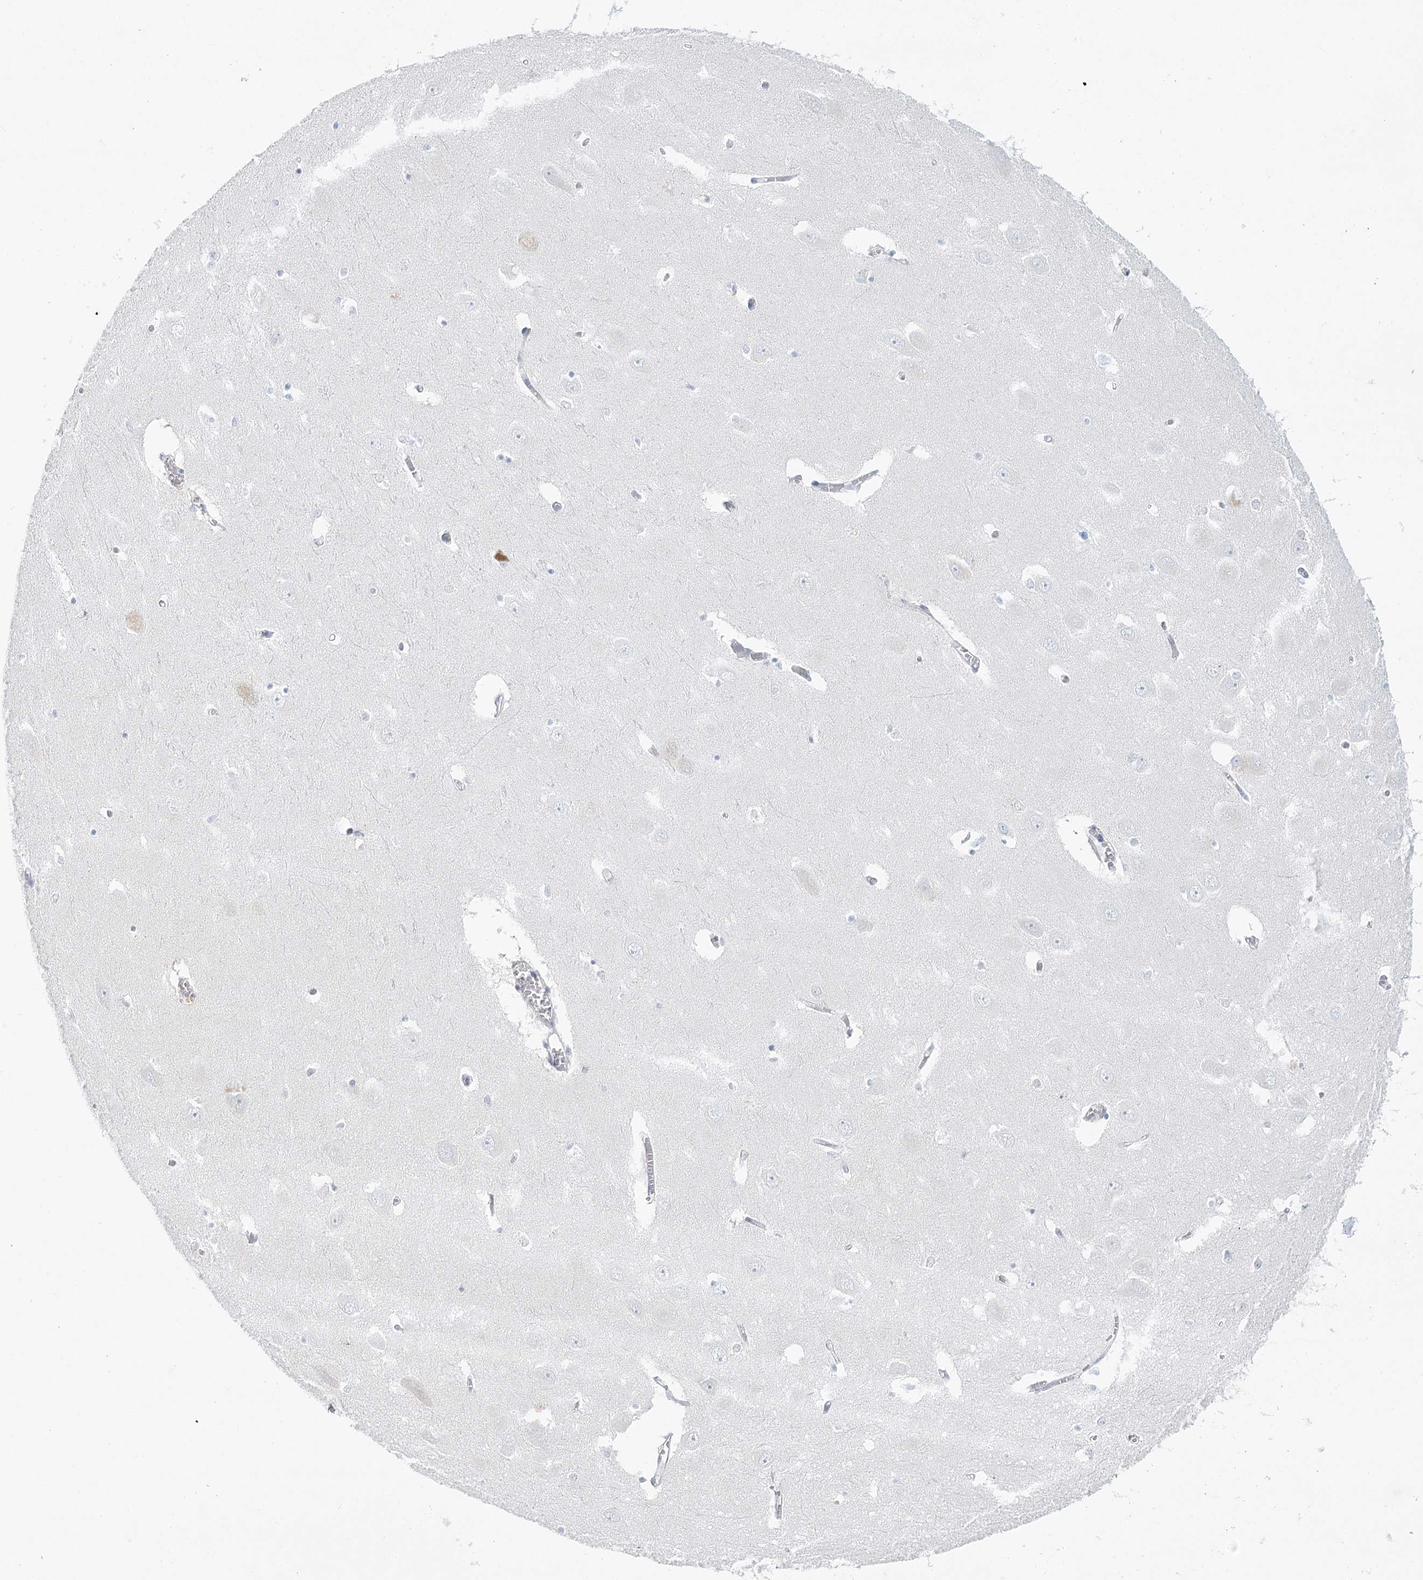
{"staining": {"intensity": "negative", "quantity": "none", "location": "none"}, "tissue": "hippocampus", "cell_type": "Glial cells", "image_type": "normal", "snomed": [{"axis": "morphology", "description": "Normal tissue, NOS"}, {"axis": "topography", "description": "Hippocampus"}], "caption": "High power microscopy photomicrograph of an immunohistochemistry photomicrograph of unremarkable hippocampus, revealing no significant expression in glial cells.", "gene": "DMGDH", "patient": {"sex": "male", "age": 70}}